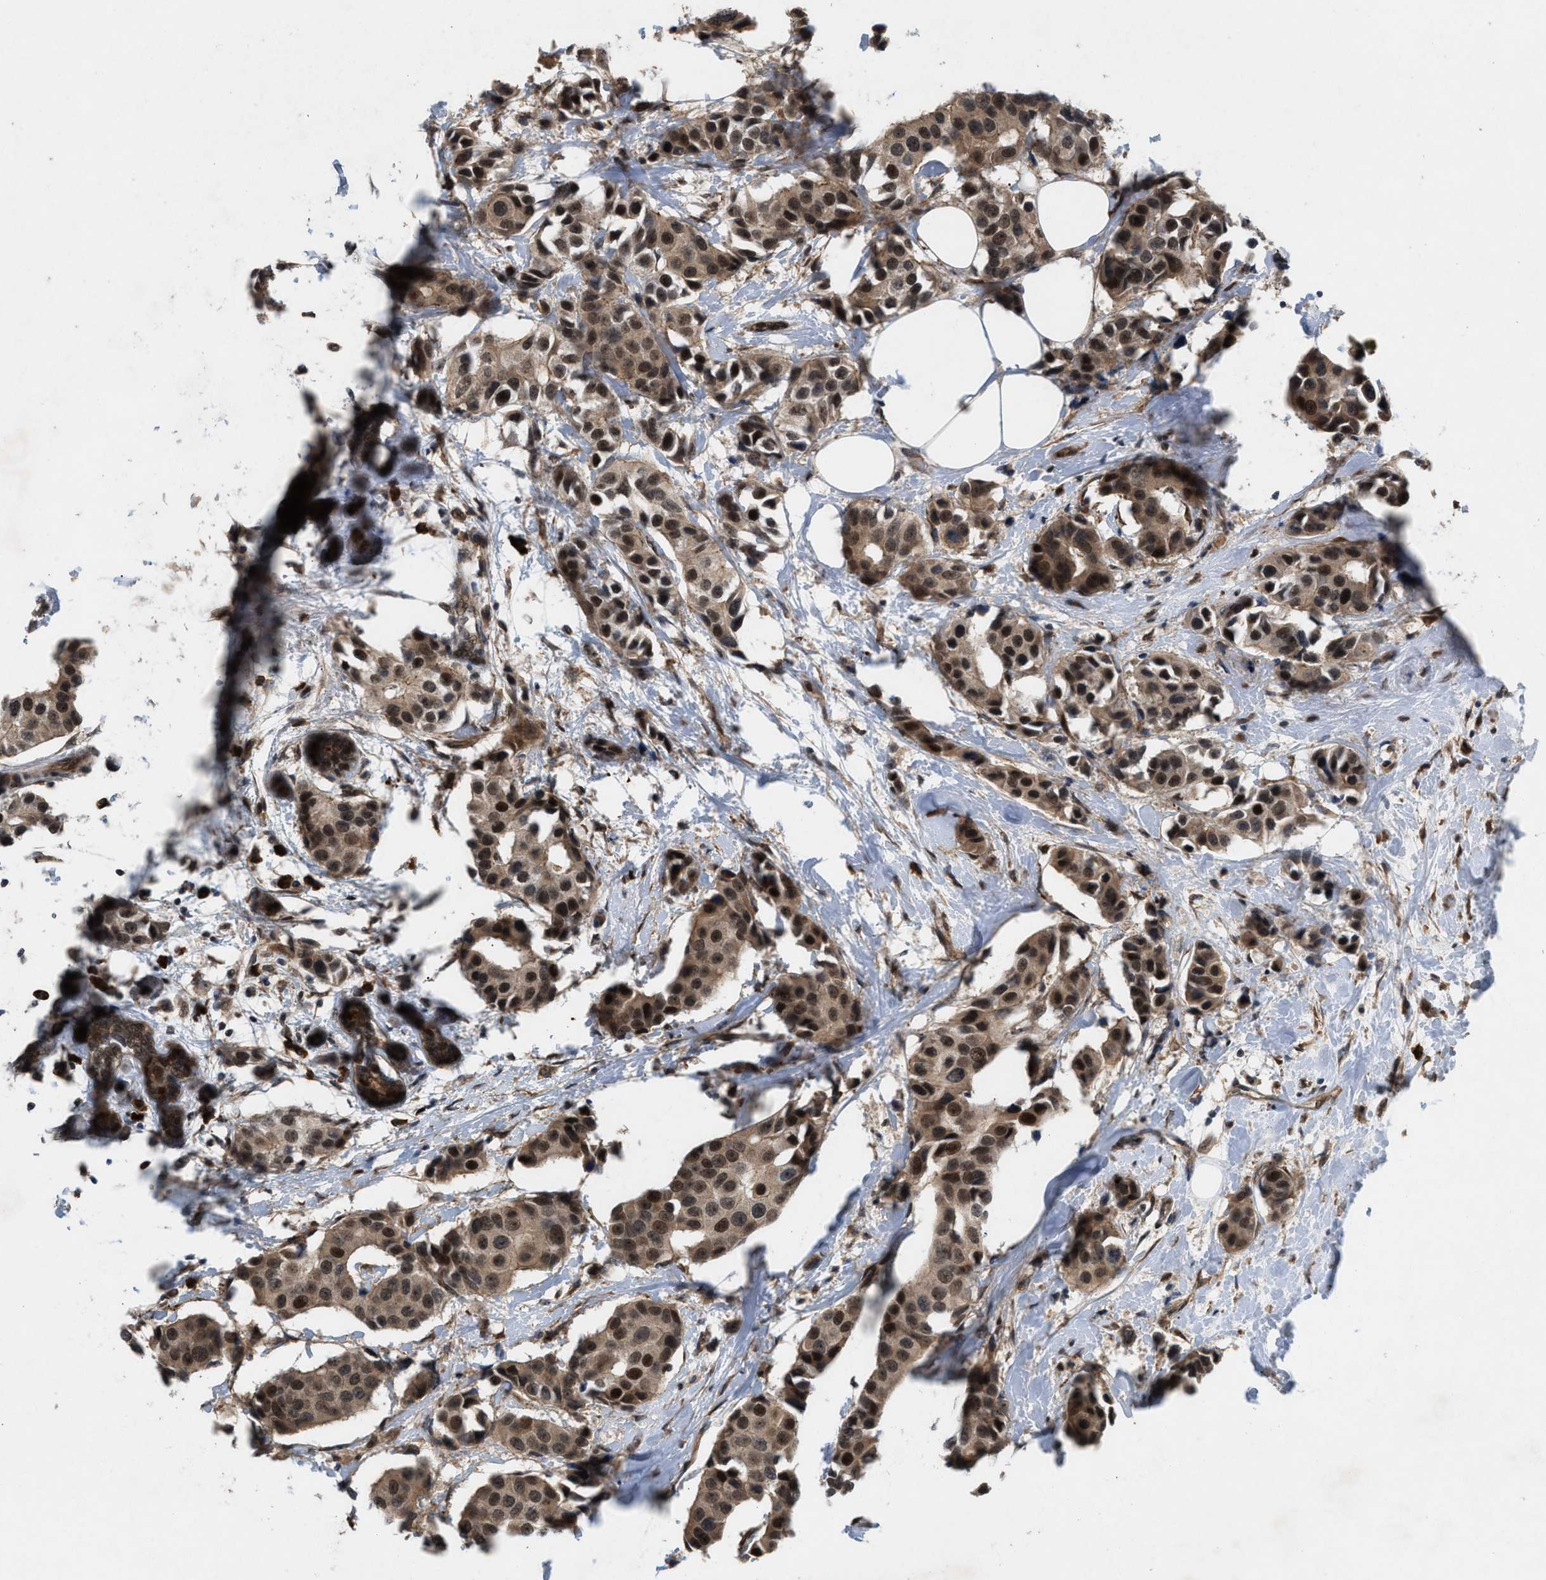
{"staining": {"intensity": "strong", "quantity": ">75%", "location": "cytoplasmic/membranous,nuclear"}, "tissue": "breast cancer", "cell_type": "Tumor cells", "image_type": "cancer", "snomed": [{"axis": "morphology", "description": "Normal tissue, NOS"}, {"axis": "morphology", "description": "Duct carcinoma"}, {"axis": "topography", "description": "Breast"}], "caption": "The immunohistochemical stain shows strong cytoplasmic/membranous and nuclear expression in tumor cells of breast invasive ductal carcinoma tissue.", "gene": "MFSD6", "patient": {"sex": "female", "age": 39}}